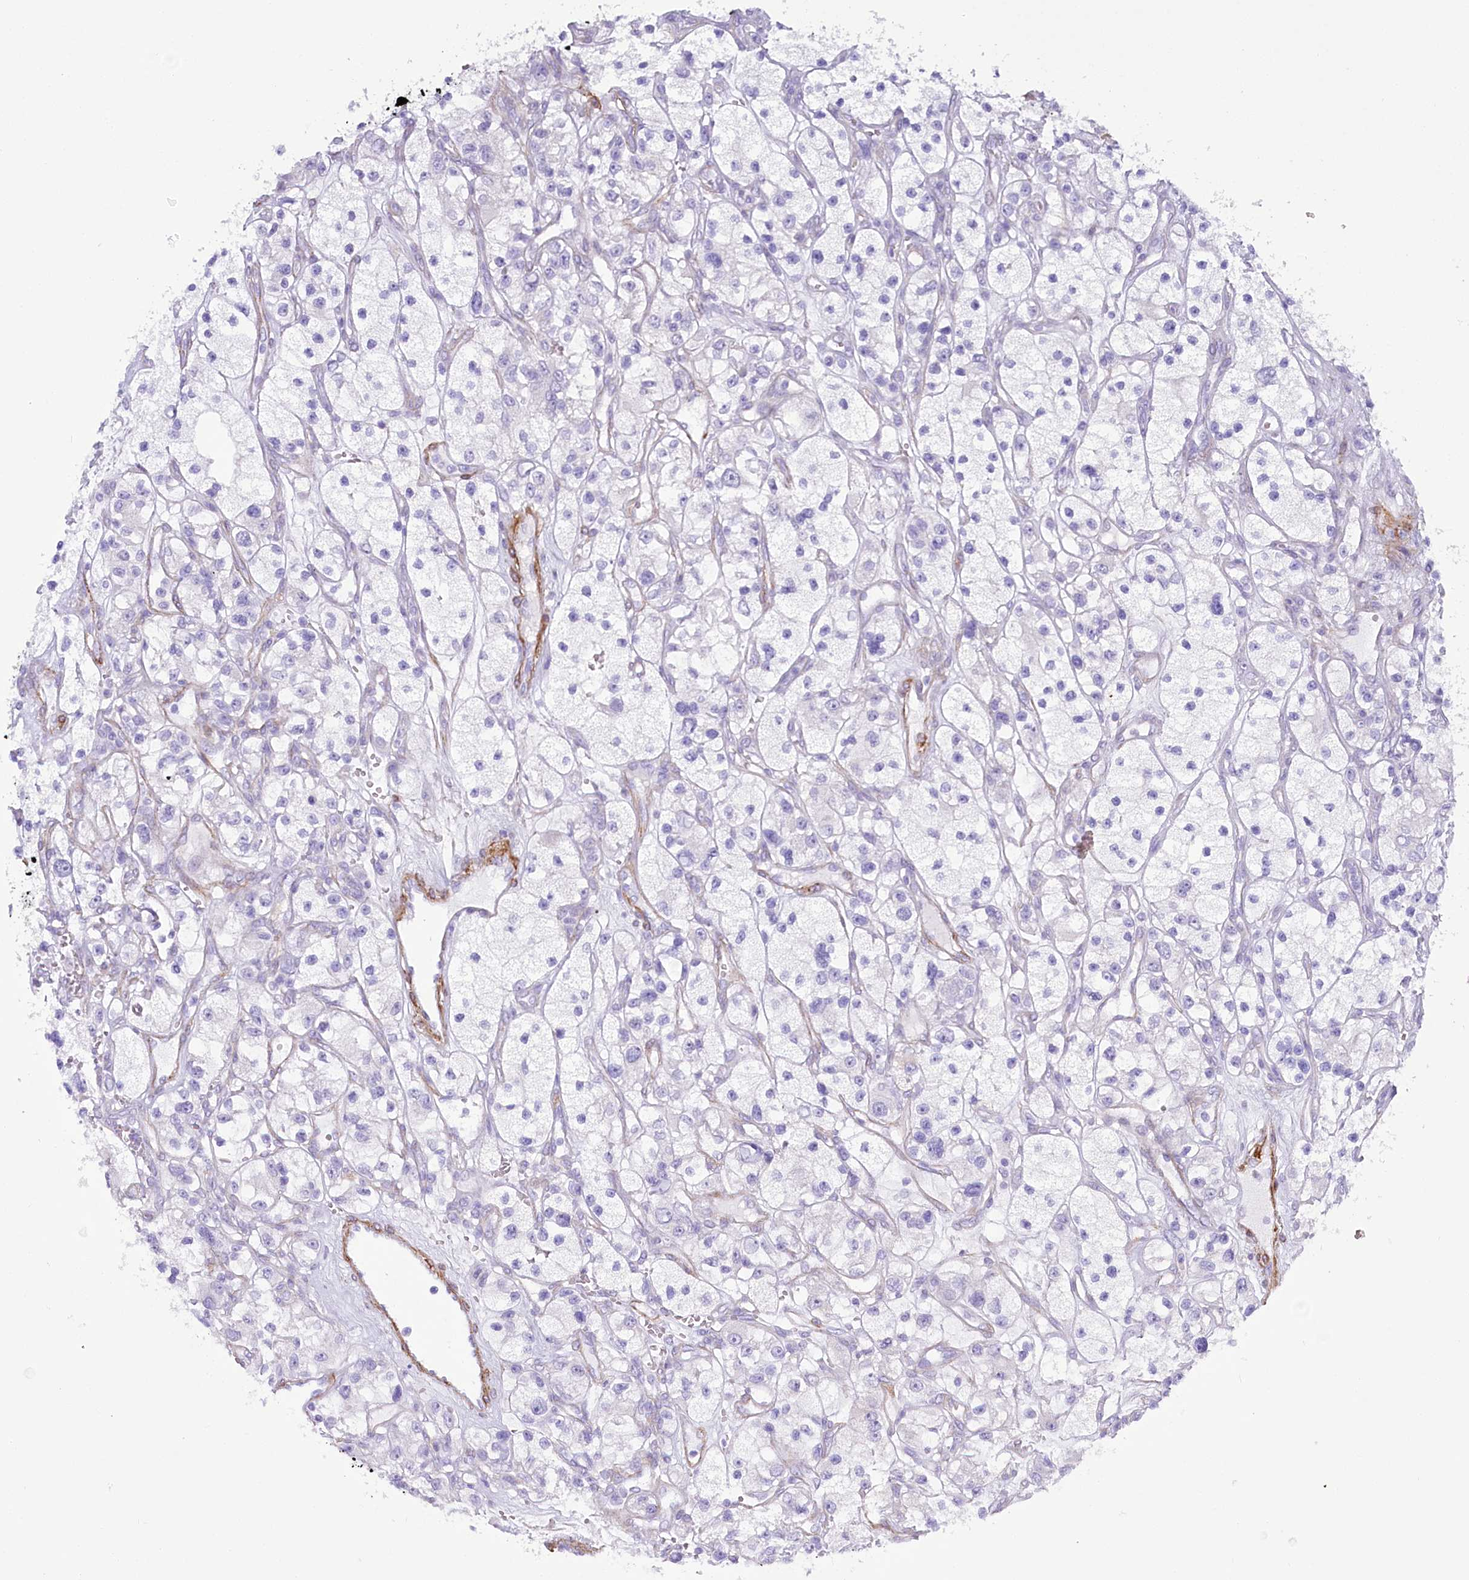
{"staining": {"intensity": "negative", "quantity": "none", "location": "none"}, "tissue": "renal cancer", "cell_type": "Tumor cells", "image_type": "cancer", "snomed": [{"axis": "morphology", "description": "Adenocarcinoma, NOS"}, {"axis": "topography", "description": "Kidney"}], "caption": "Tumor cells are negative for protein expression in human renal cancer. (DAB (3,3'-diaminobenzidine) immunohistochemistry (IHC) visualized using brightfield microscopy, high magnification).", "gene": "SYNPO2", "patient": {"sex": "female", "age": 57}}